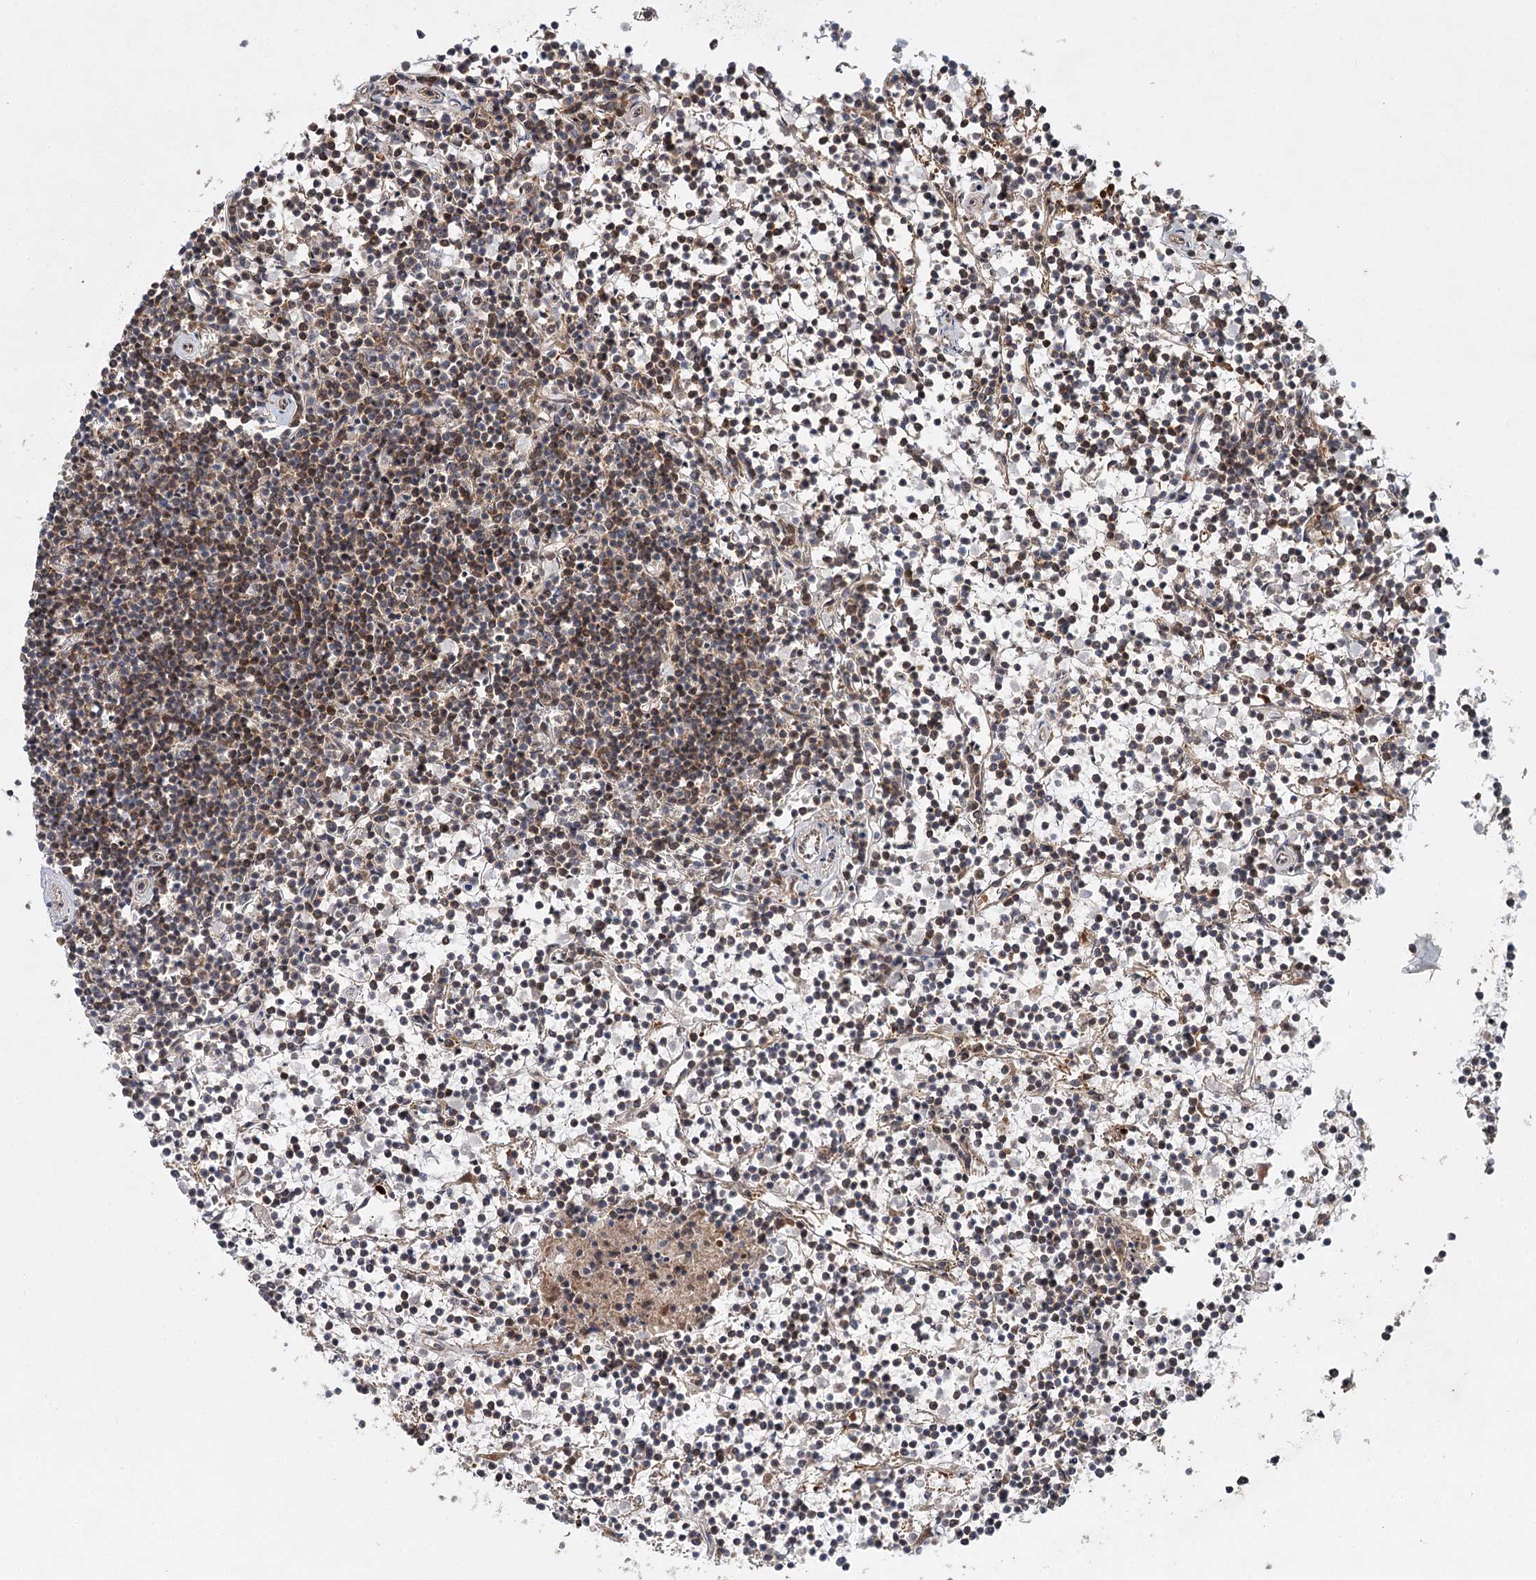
{"staining": {"intensity": "weak", "quantity": "25%-75%", "location": "cytoplasmic/membranous"}, "tissue": "lymphoma", "cell_type": "Tumor cells", "image_type": "cancer", "snomed": [{"axis": "morphology", "description": "Malignant lymphoma, non-Hodgkin's type, Low grade"}, {"axis": "topography", "description": "Spleen"}], "caption": "About 25%-75% of tumor cells in lymphoma reveal weak cytoplasmic/membranous protein positivity as visualized by brown immunohistochemical staining.", "gene": "C12orf4", "patient": {"sex": "female", "age": 19}}